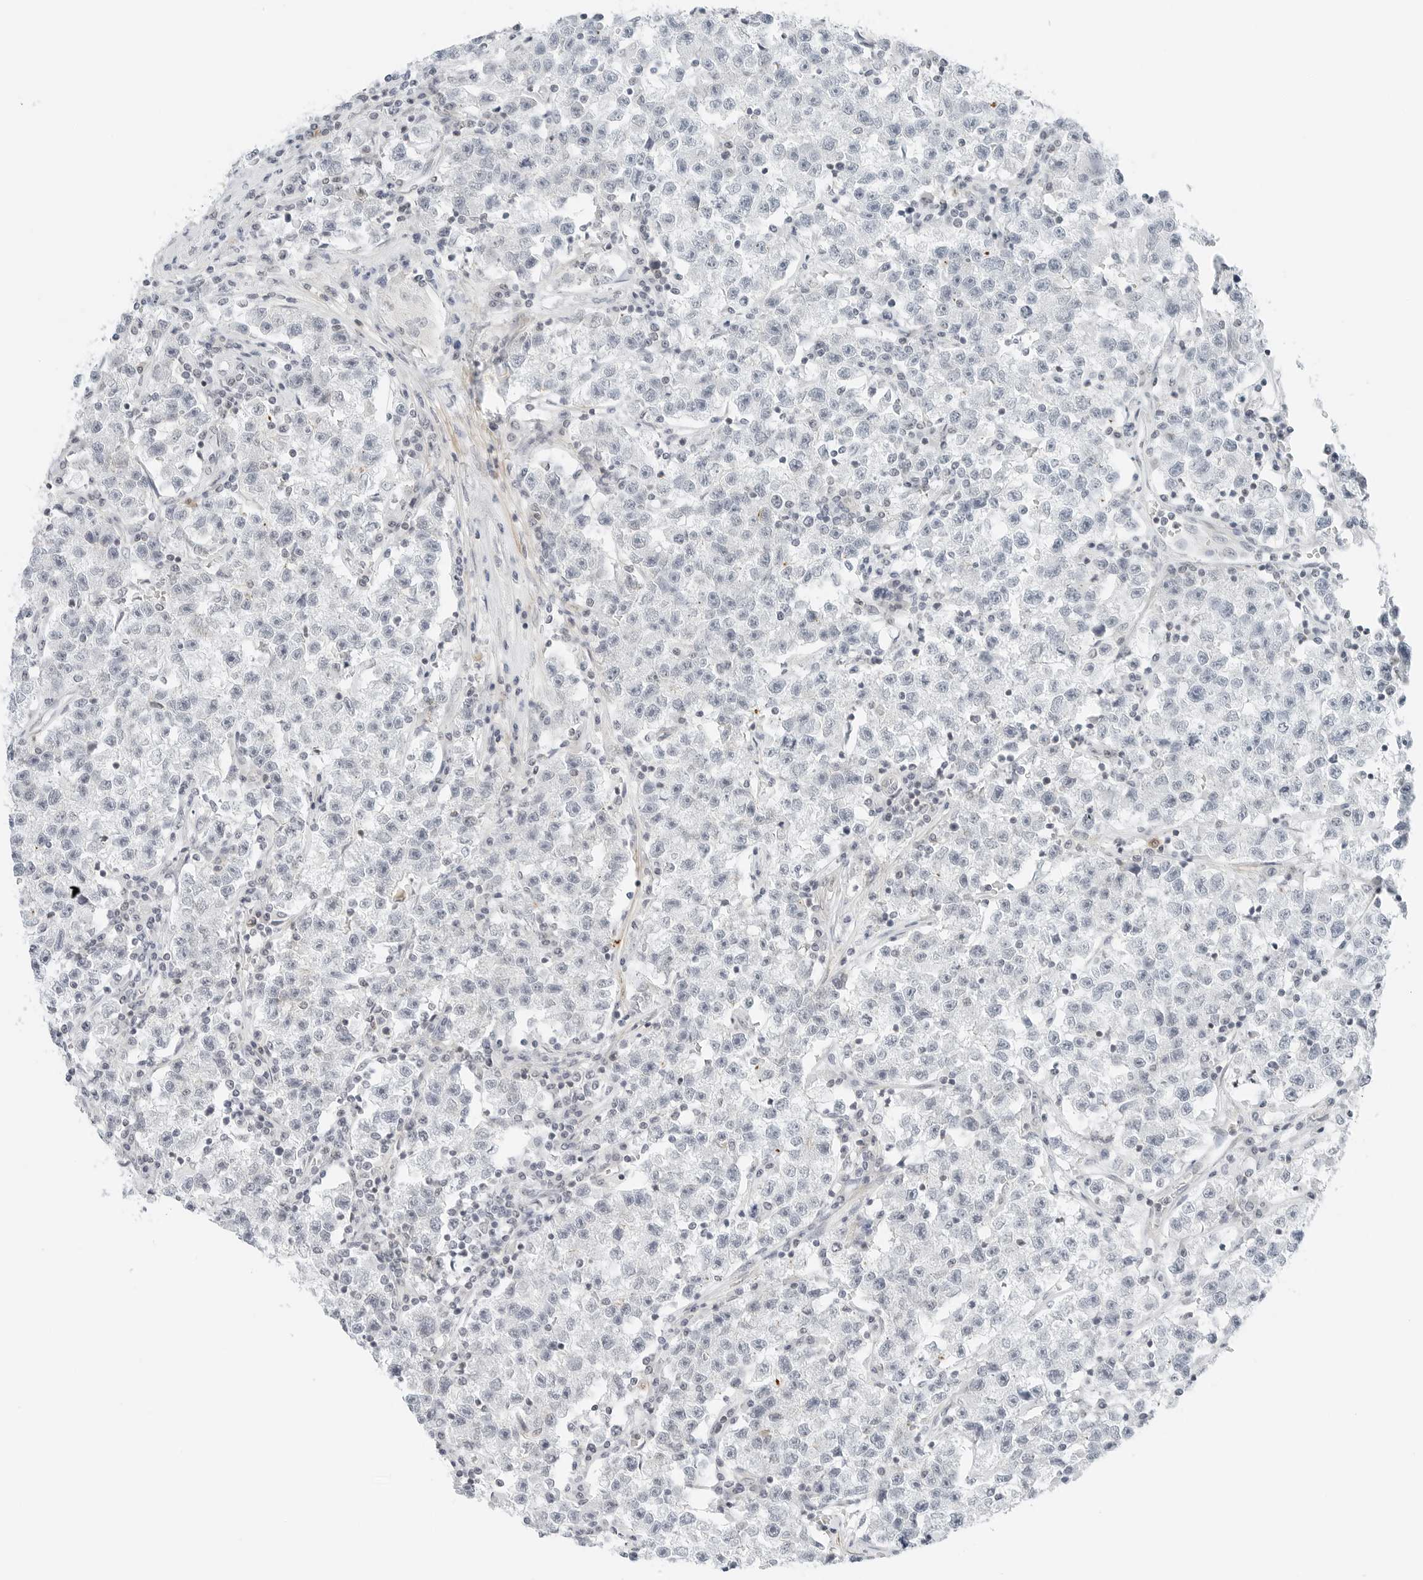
{"staining": {"intensity": "negative", "quantity": "none", "location": "none"}, "tissue": "testis cancer", "cell_type": "Tumor cells", "image_type": "cancer", "snomed": [{"axis": "morphology", "description": "Seminoma, NOS"}, {"axis": "topography", "description": "Testis"}], "caption": "Testis seminoma was stained to show a protein in brown. There is no significant expression in tumor cells.", "gene": "IQCC", "patient": {"sex": "male", "age": 22}}